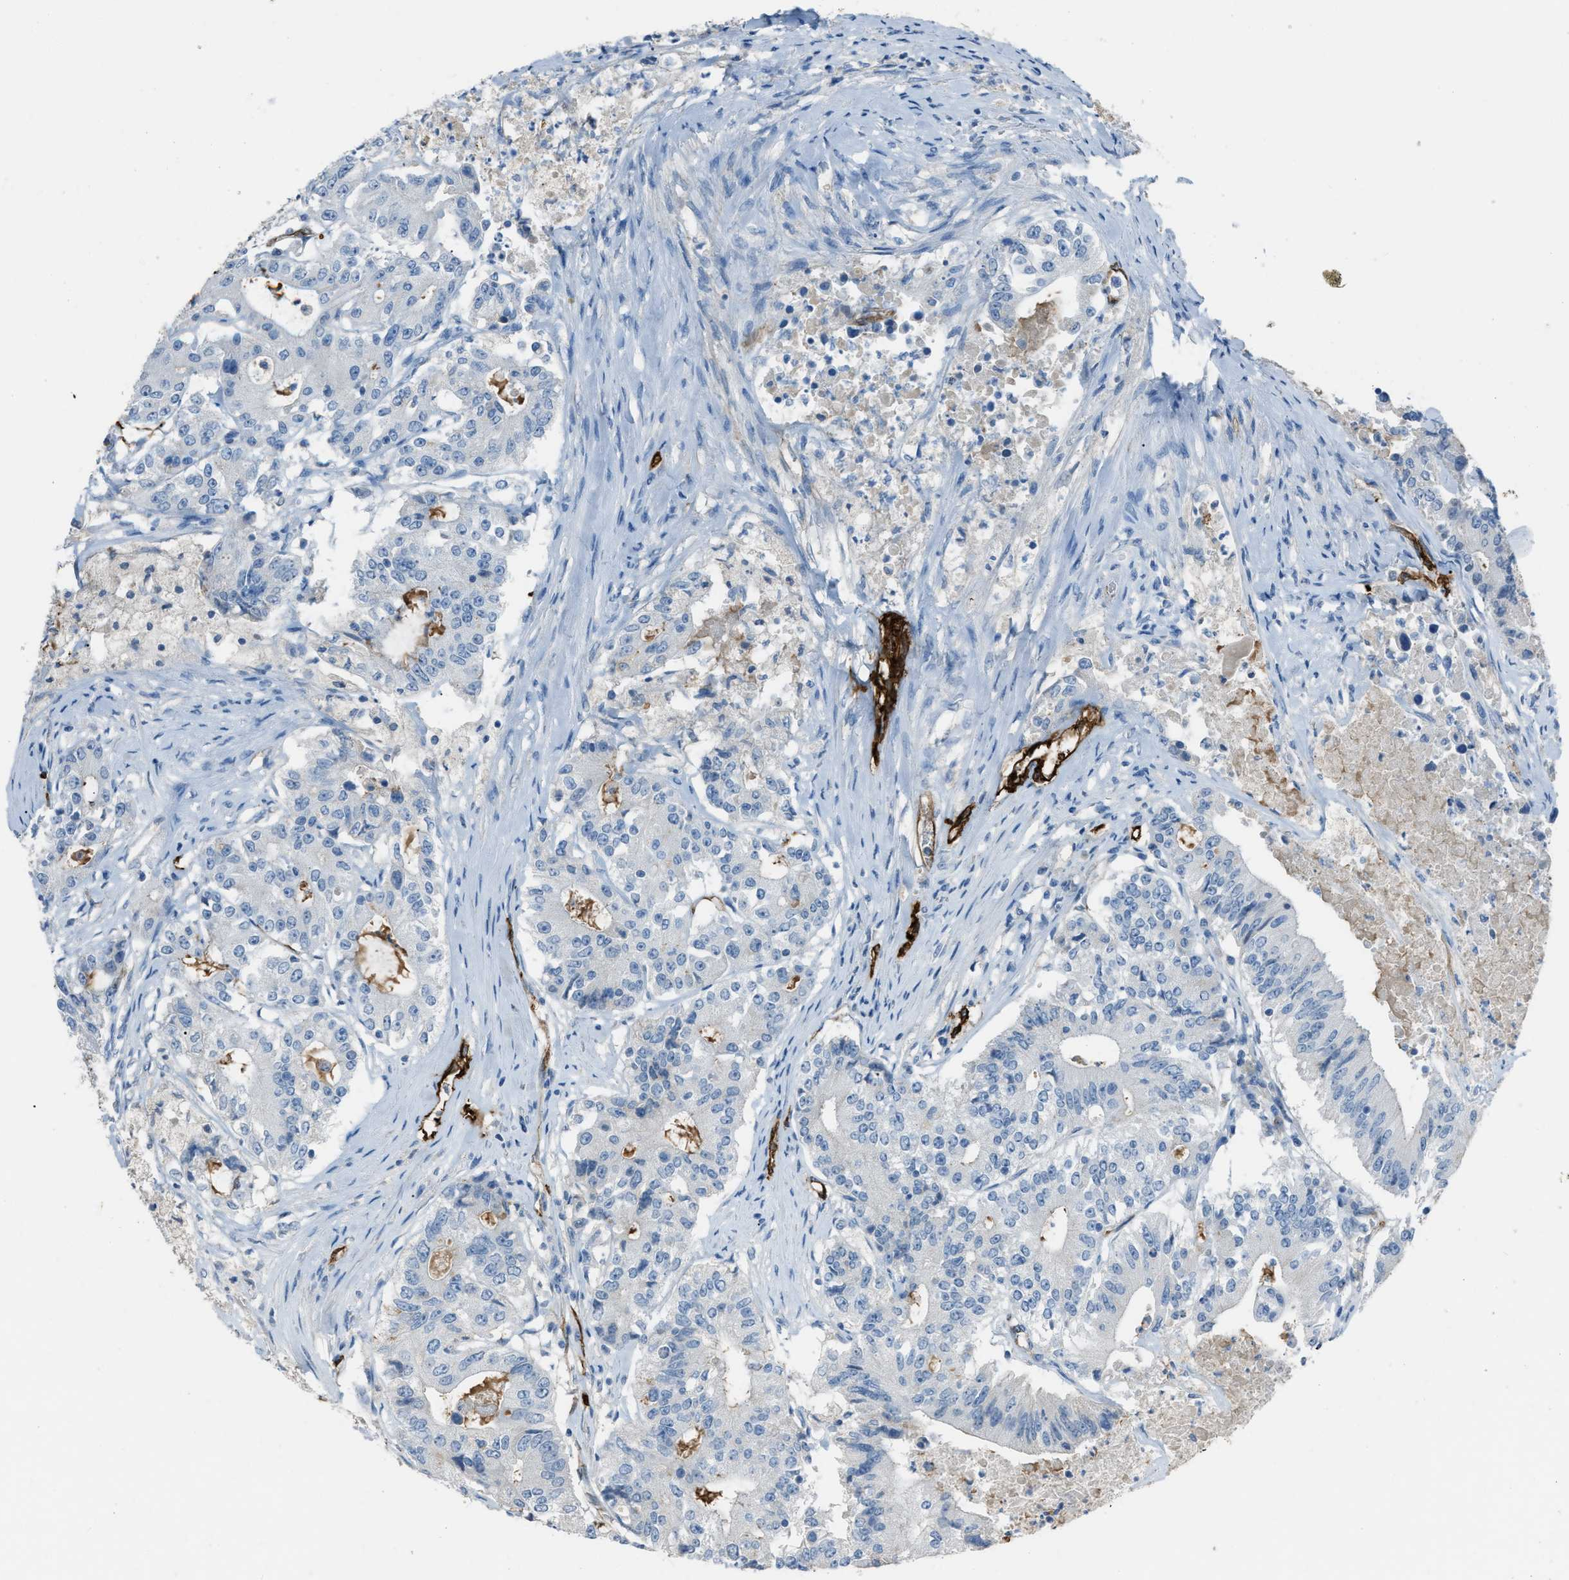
{"staining": {"intensity": "negative", "quantity": "none", "location": "none"}, "tissue": "colorectal cancer", "cell_type": "Tumor cells", "image_type": "cancer", "snomed": [{"axis": "morphology", "description": "Adenocarcinoma, NOS"}, {"axis": "topography", "description": "Colon"}], "caption": "Immunohistochemical staining of human colorectal cancer (adenocarcinoma) shows no significant staining in tumor cells. (Brightfield microscopy of DAB (3,3'-diaminobenzidine) immunohistochemistry at high magnification).", "gene": "SLC22A15", "patient": {"sex": "female", "age": 77}}